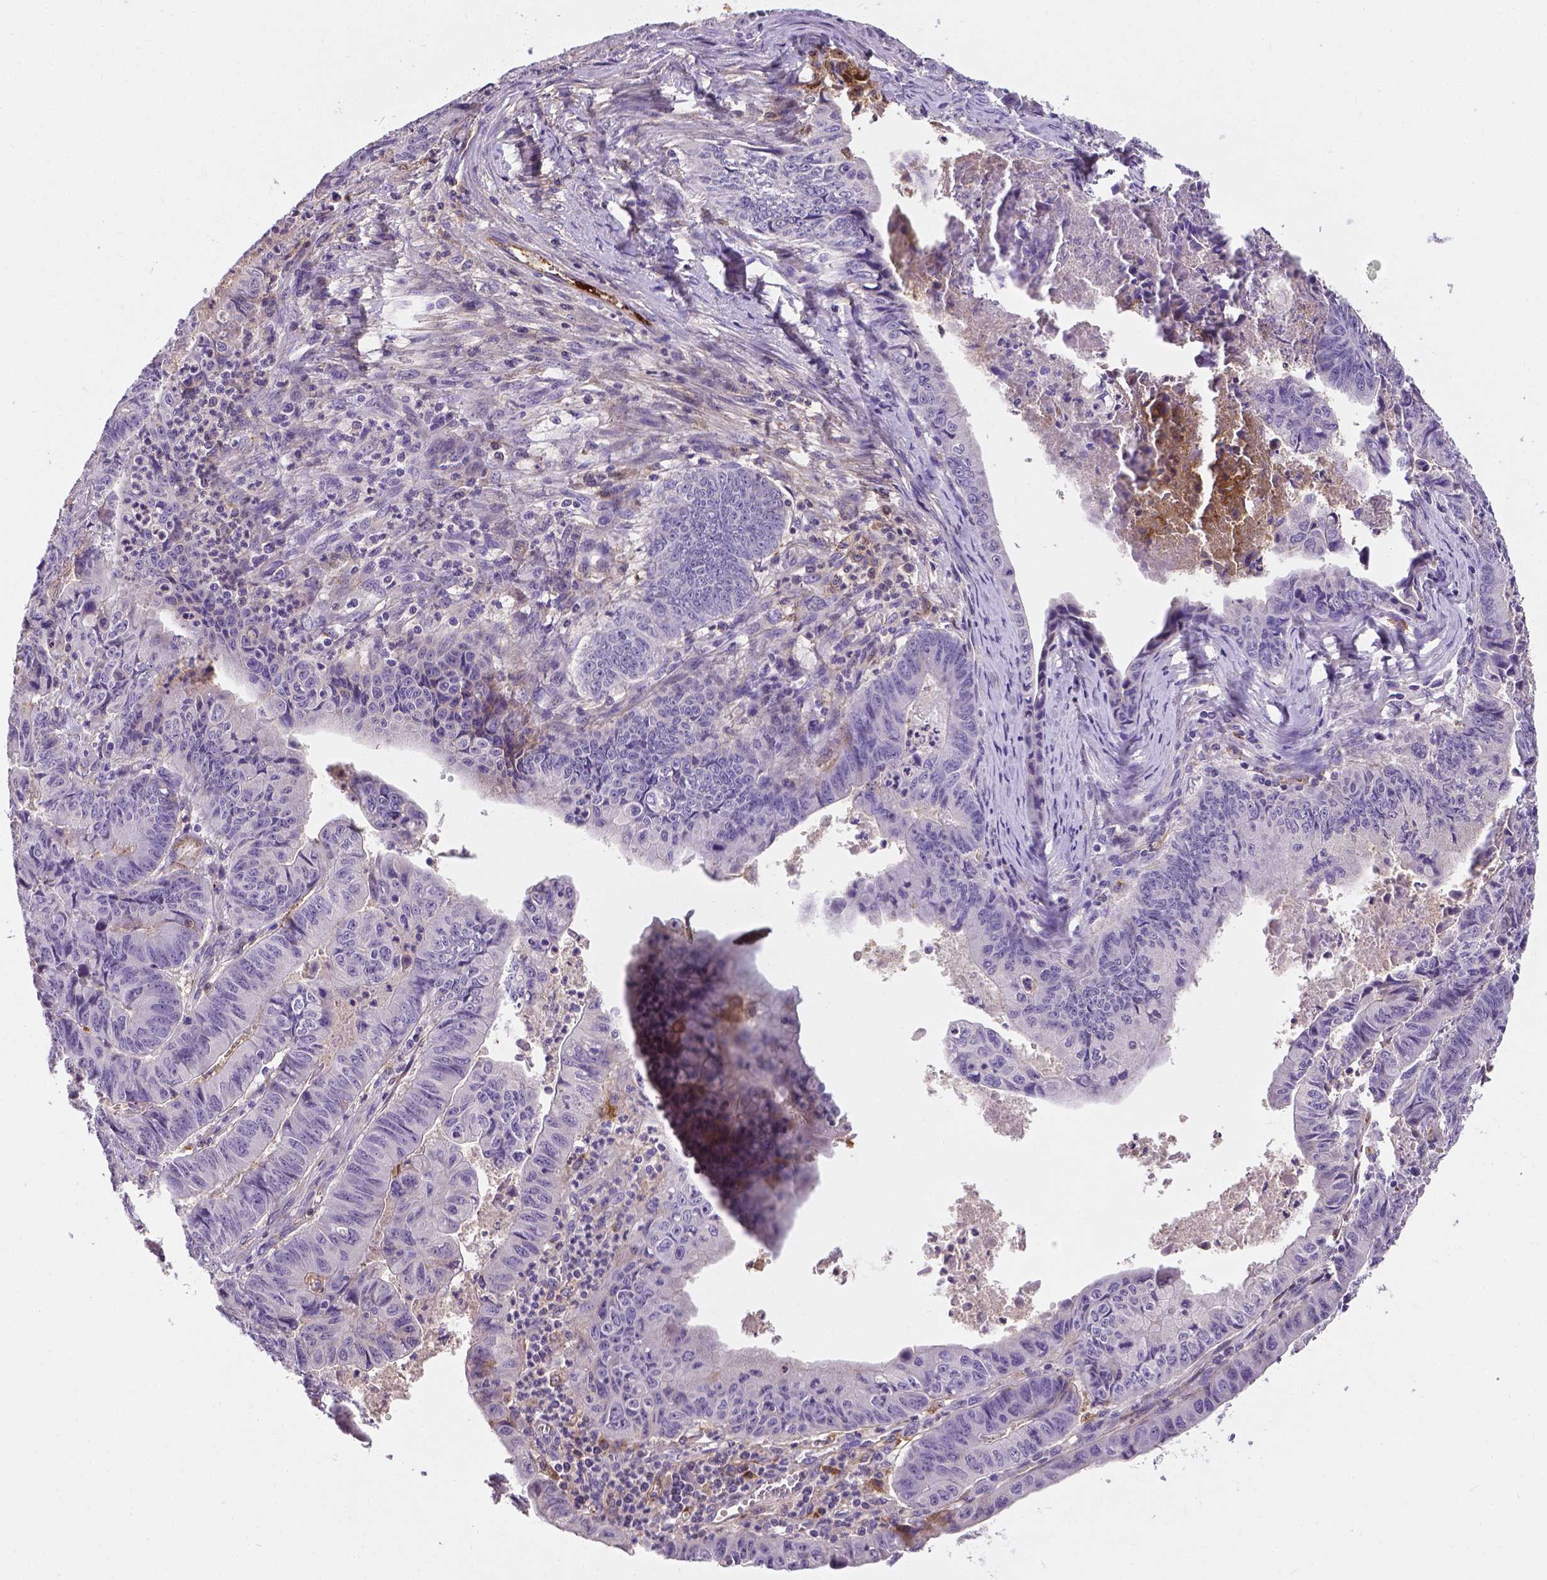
{"staining": {"intensity": "negative", "quantity": "none", "location": "none"}, "tissue": "stomach cancer", "cell_type": "Tumor cells", "image_type": "cancer", "snomed": [{"axis": "morphology", "description": "Adenocarcinoma, NOS"}, {"axis": "topography", "description": "Stomach, lower"}], "caption": "A histopathology image of stomach cancer stained for a protein exhibits no brown staining in tumor cells.", "gene": "APOE", "patient": {"sex": "male", "age": 77}}